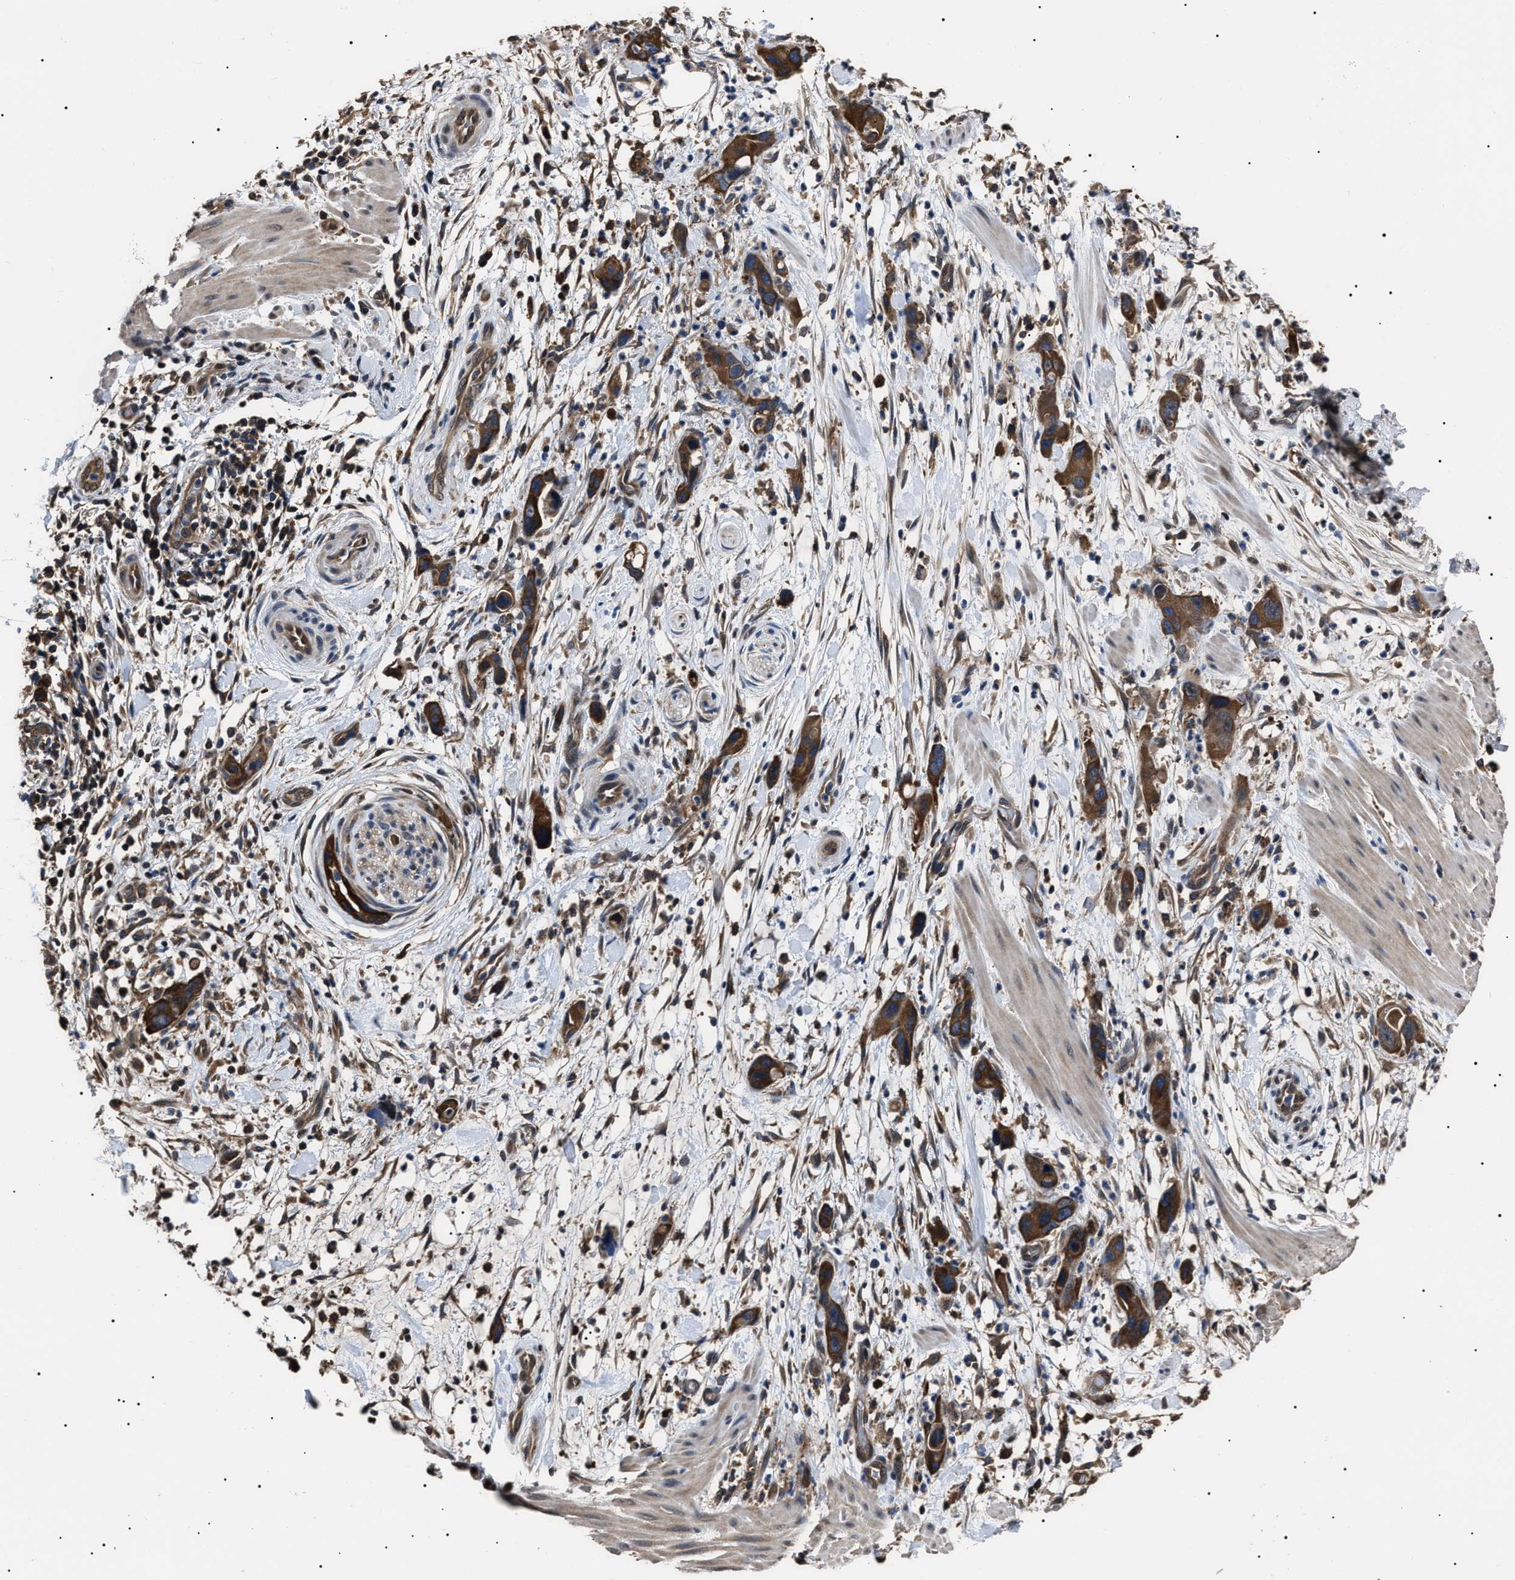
{"staining": {"intensity": "strong", "quantity": ">75%", "location": "cytoplasmic/membranous"}, "tissue": "pancreatic cancer", "cell_type": "Tumor cells", "image_type": "cancer", "snomed": [{"axis": "morphology", "description": "Adenocarcinoma, NOS"}, {"axis": "topography", "description": "Pancreas"}], "caption": "A brown stain highlights strong cytoplasmic/membranous staining of a protein in human pancreatic adenocarcinoma tumor cells.", "gene": "CCT8", "patient": {"sex": "female", "age": 71}}